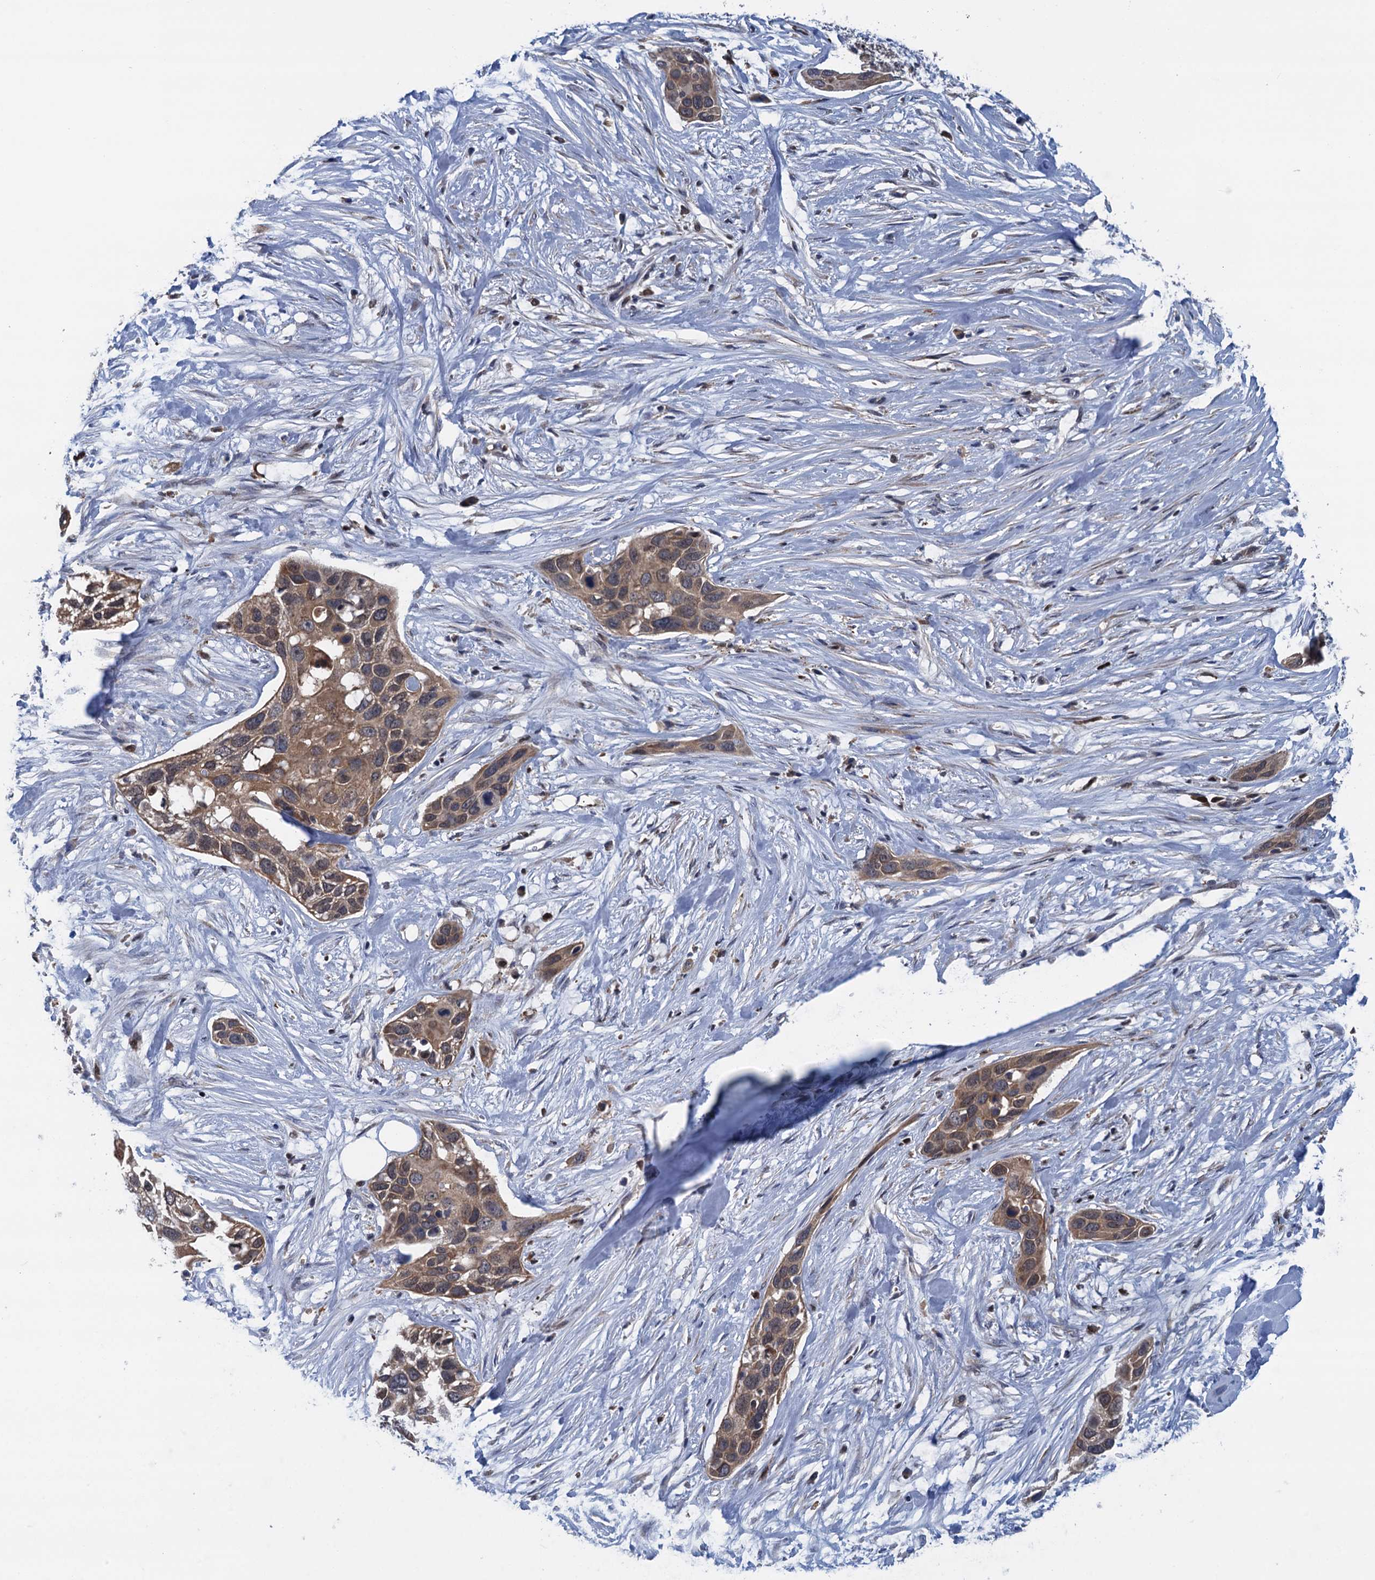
{"staining": {"intensity": "moderate", "quantity": ">75%", "location": "cytoplasmic/membranous"}, "tissue": "pancreatic cancer", "cell_type": "Tumor cells", "image_type": "cancer", "snomed": [{"axis": "morphology", "description": "Adenocarcinoma, NOS"}, {"axis": "topography", "description": "Pancreas"}], "caption": "Immunohistochemistry (IHC) of pancreatic cancer (adenocarcinoma) exhibits medium levels of moderate cytoplasmic/membranous positivity in approximately >75% of tumor cells.", "gene": "CNTN5", "patient": {"sex": "female", "age": 60}}